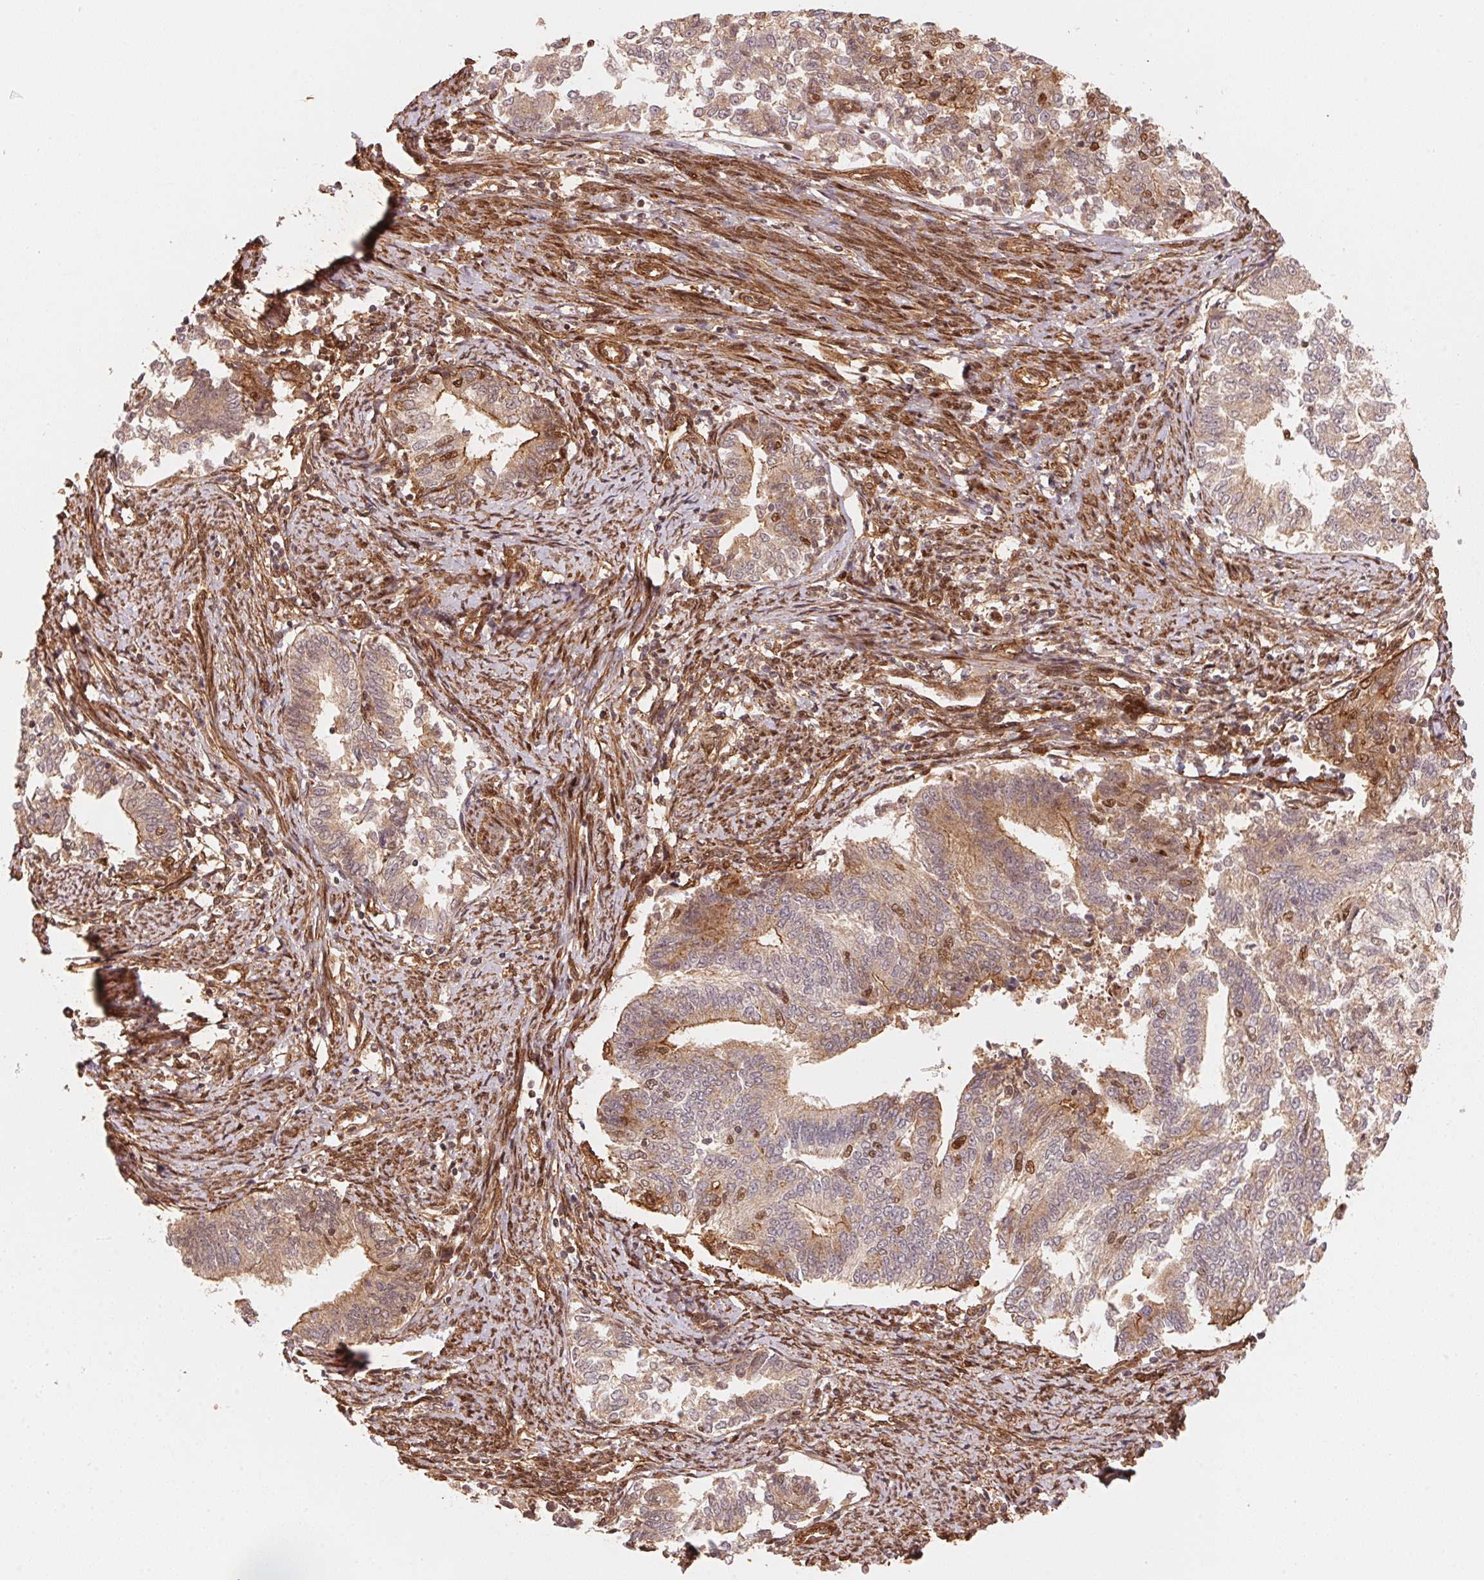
{"staining": {"intensity": "moderate", "quantity": "25%-75%", "location": "cytoplasmic/membranous,nuclear"}, "tissue": "endometrial cancer", "cell_type": "Tumor cells", "image_type": "cancer", "snomed": [{"axis": "morphology", "description": "Adenocarcinoma, NOS"}, {"axis": "topography", "description": "Endometrium"}], "caption": "Human endometrial cancer (adenocarcinoma) stained with a brown dye shows moderate cytoplasmic/membranous and nuclear positive staining in about 25%-75% of tumor cells.", "gene": "TNIP2", "patient": {"sex": "female", "age": 65}}